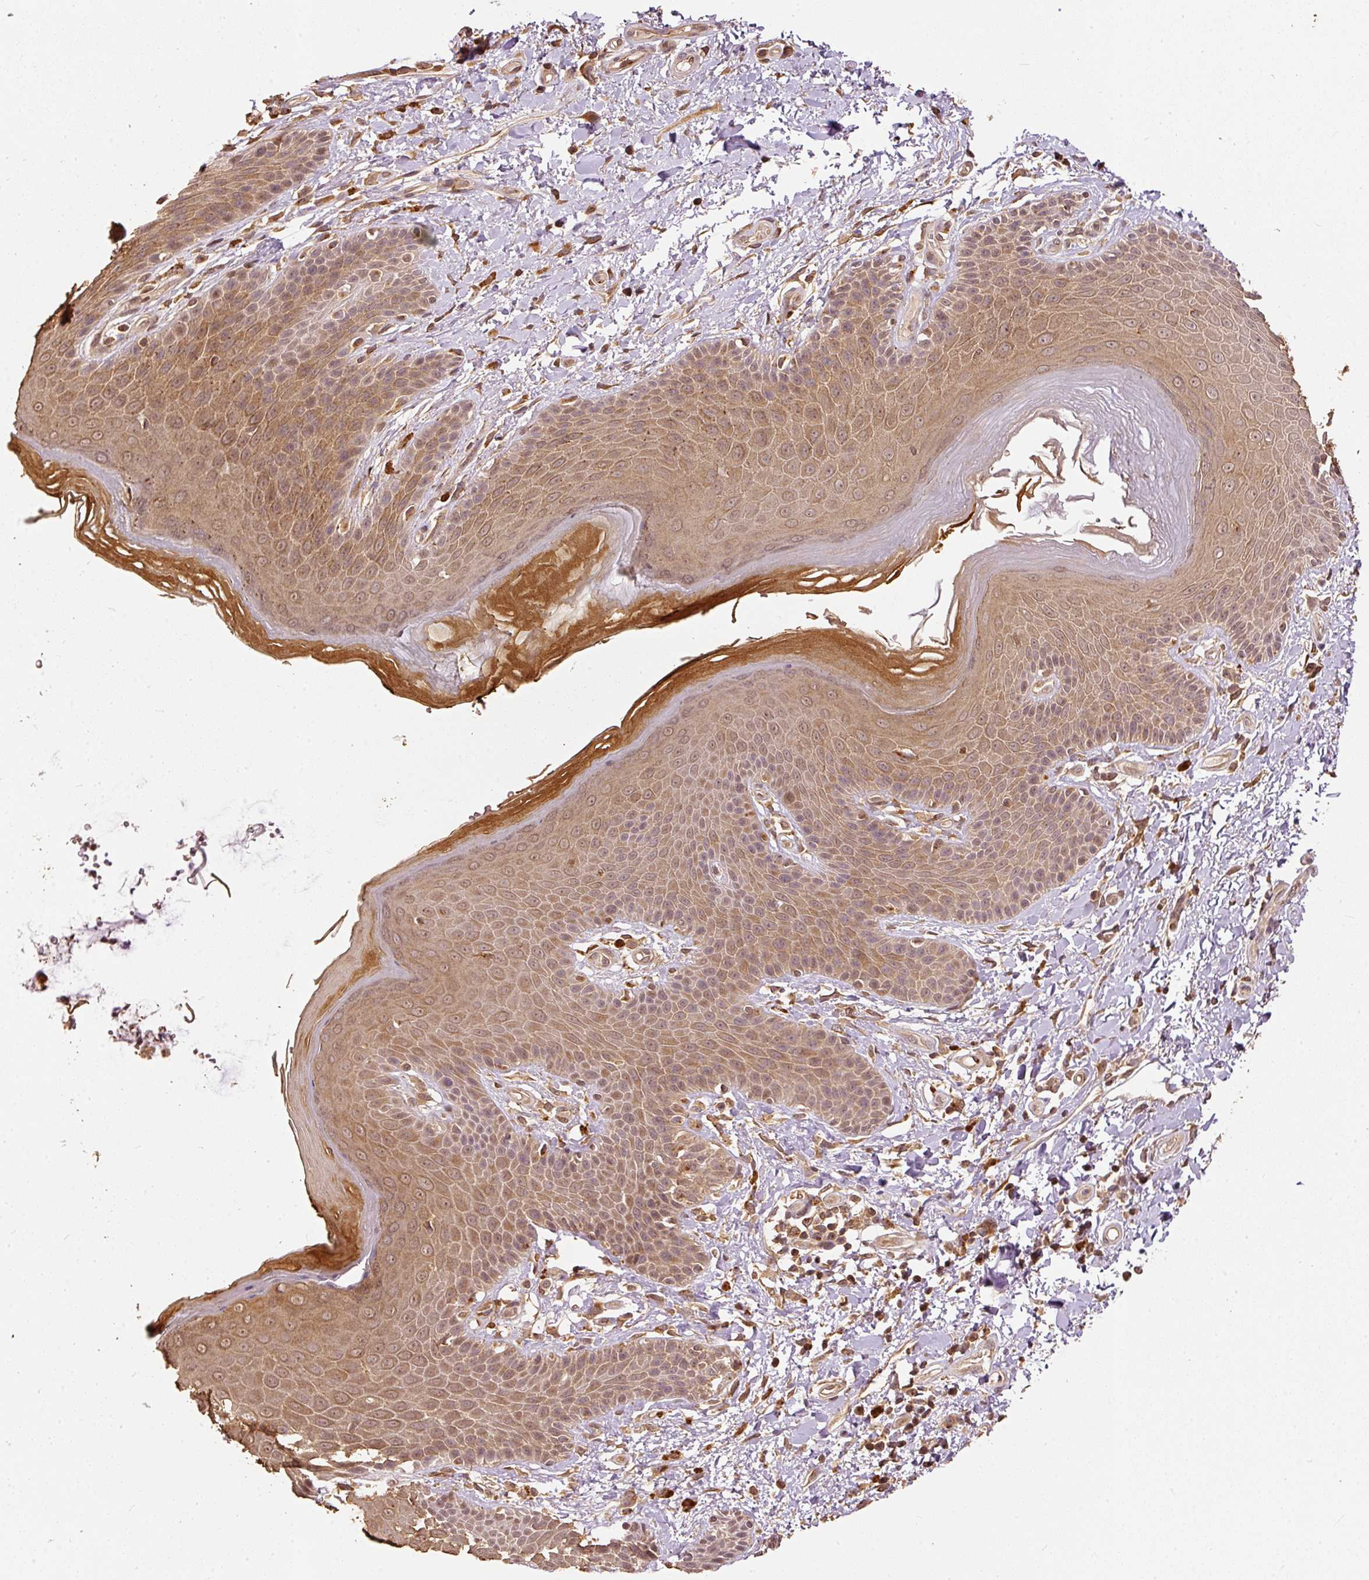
{"staining": {"intensity": "moderate", "quantity": ">75%", "location": "cytoplasmic/membranous"}, "tissue": "skin", "cell_type": "Epidermal cells", "image_type": "normal", "snomed": [{"axis": "morphology", "description": "Normal tissue, NOS"}, {"axis": "topography", "description": "Peripheral nerve tissue"}], "caption": "Immunohistochemistry photomicrograph of benign skin: human skin stained using immunohistochemistry demonstrates medium levels of moderate protein expression localized specifically in the cytoplasmic/membranous of epidermal cells, appearing as a cytoplasmic/membranous brown color.", "gene": "FUT8", "patient": {"sex": "male", "age": 51}}